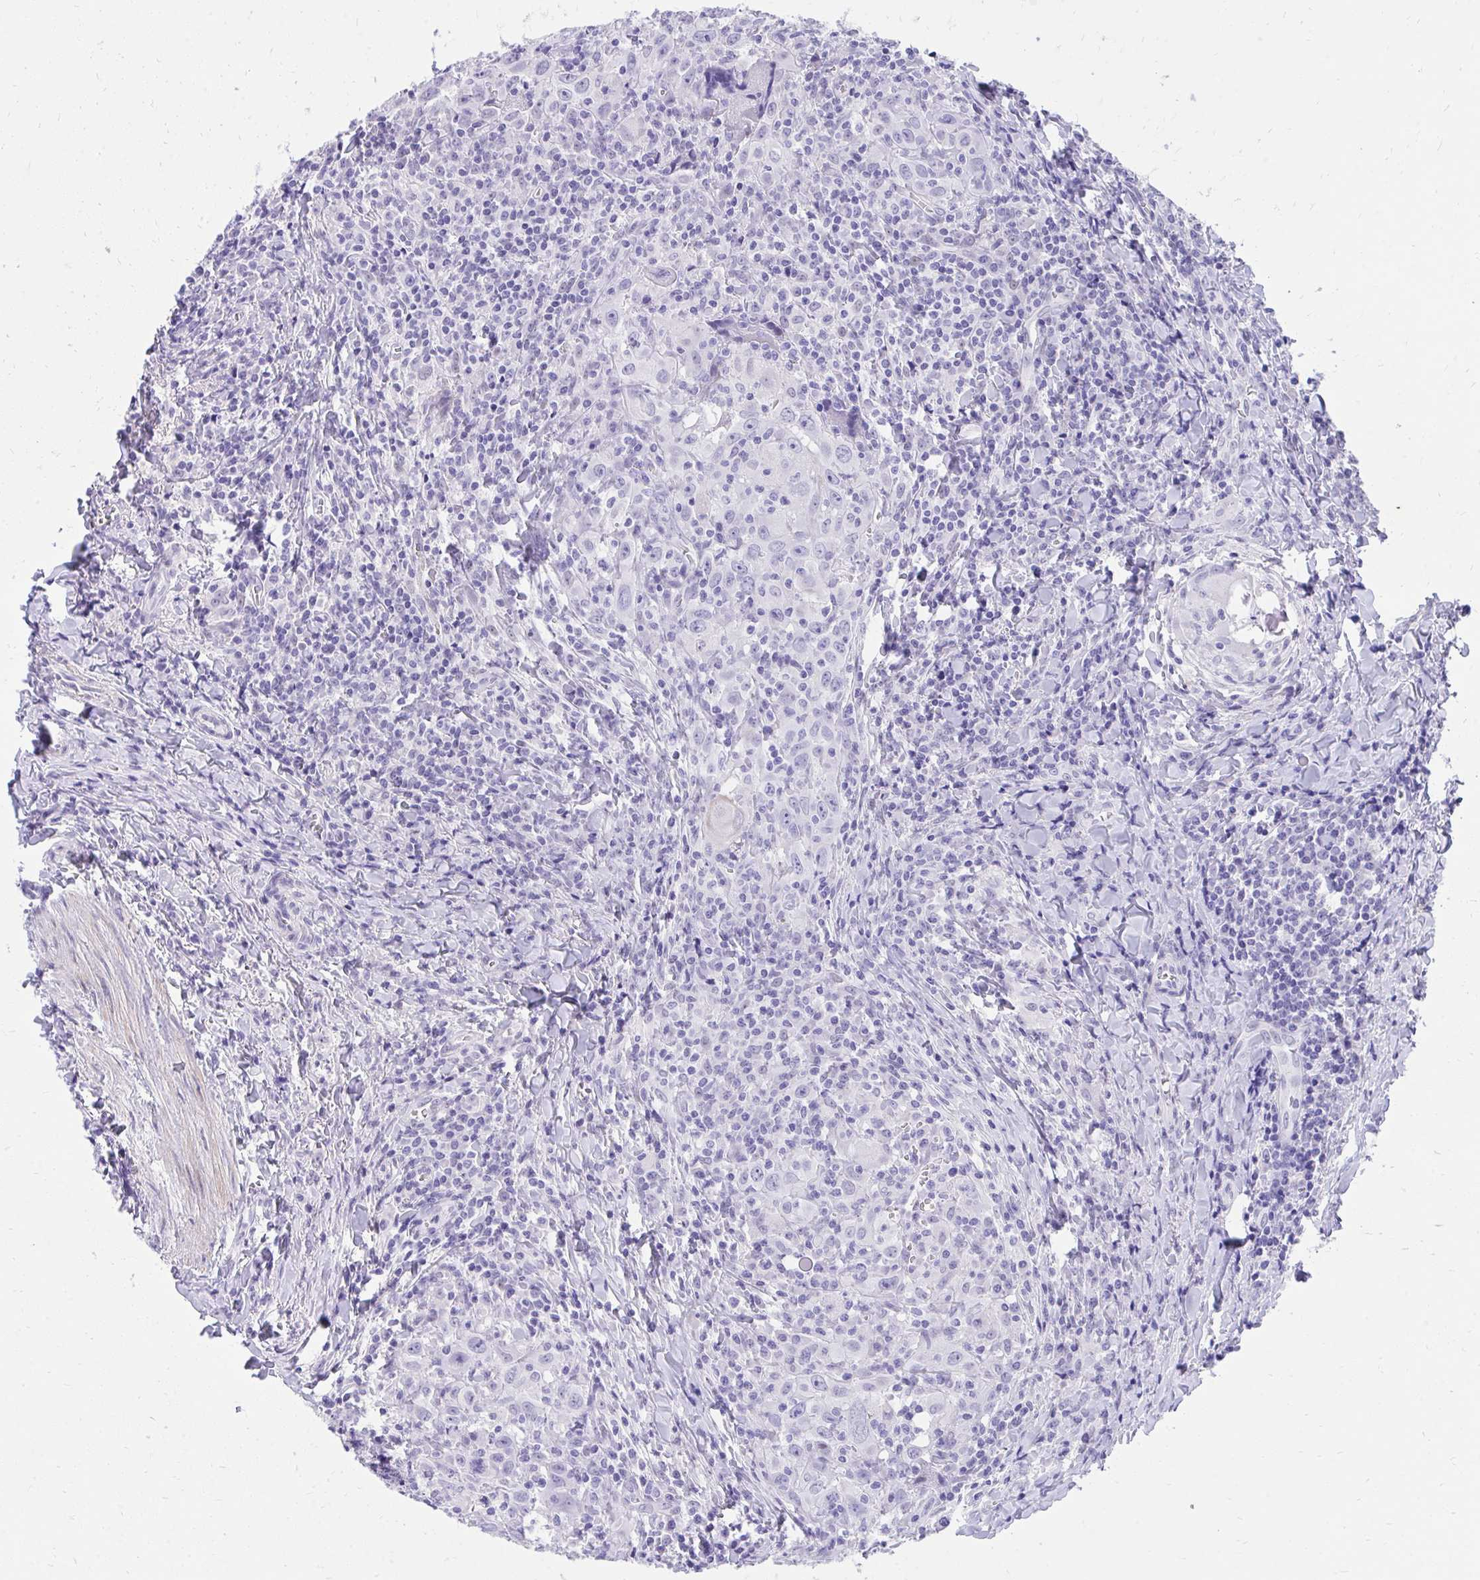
{"staining": {"intensity": "negative", "quantity": "none", "location": "none"}, "tissue": "head and neck cancer", "cell_type": "Tumor cells", "image_type": "cancer", "snomed": [{"axis": "morphology", "description": "Squamous cell carcinoma, NOS"}, {"axis": "topography", "description": "Head-Neck"}], "caption": "Histopathology image shows no significant protein staining in tumor cells of head and neck cancer.", "gene": "KLK1", "patient": {"sex": "female", "age": 95}}